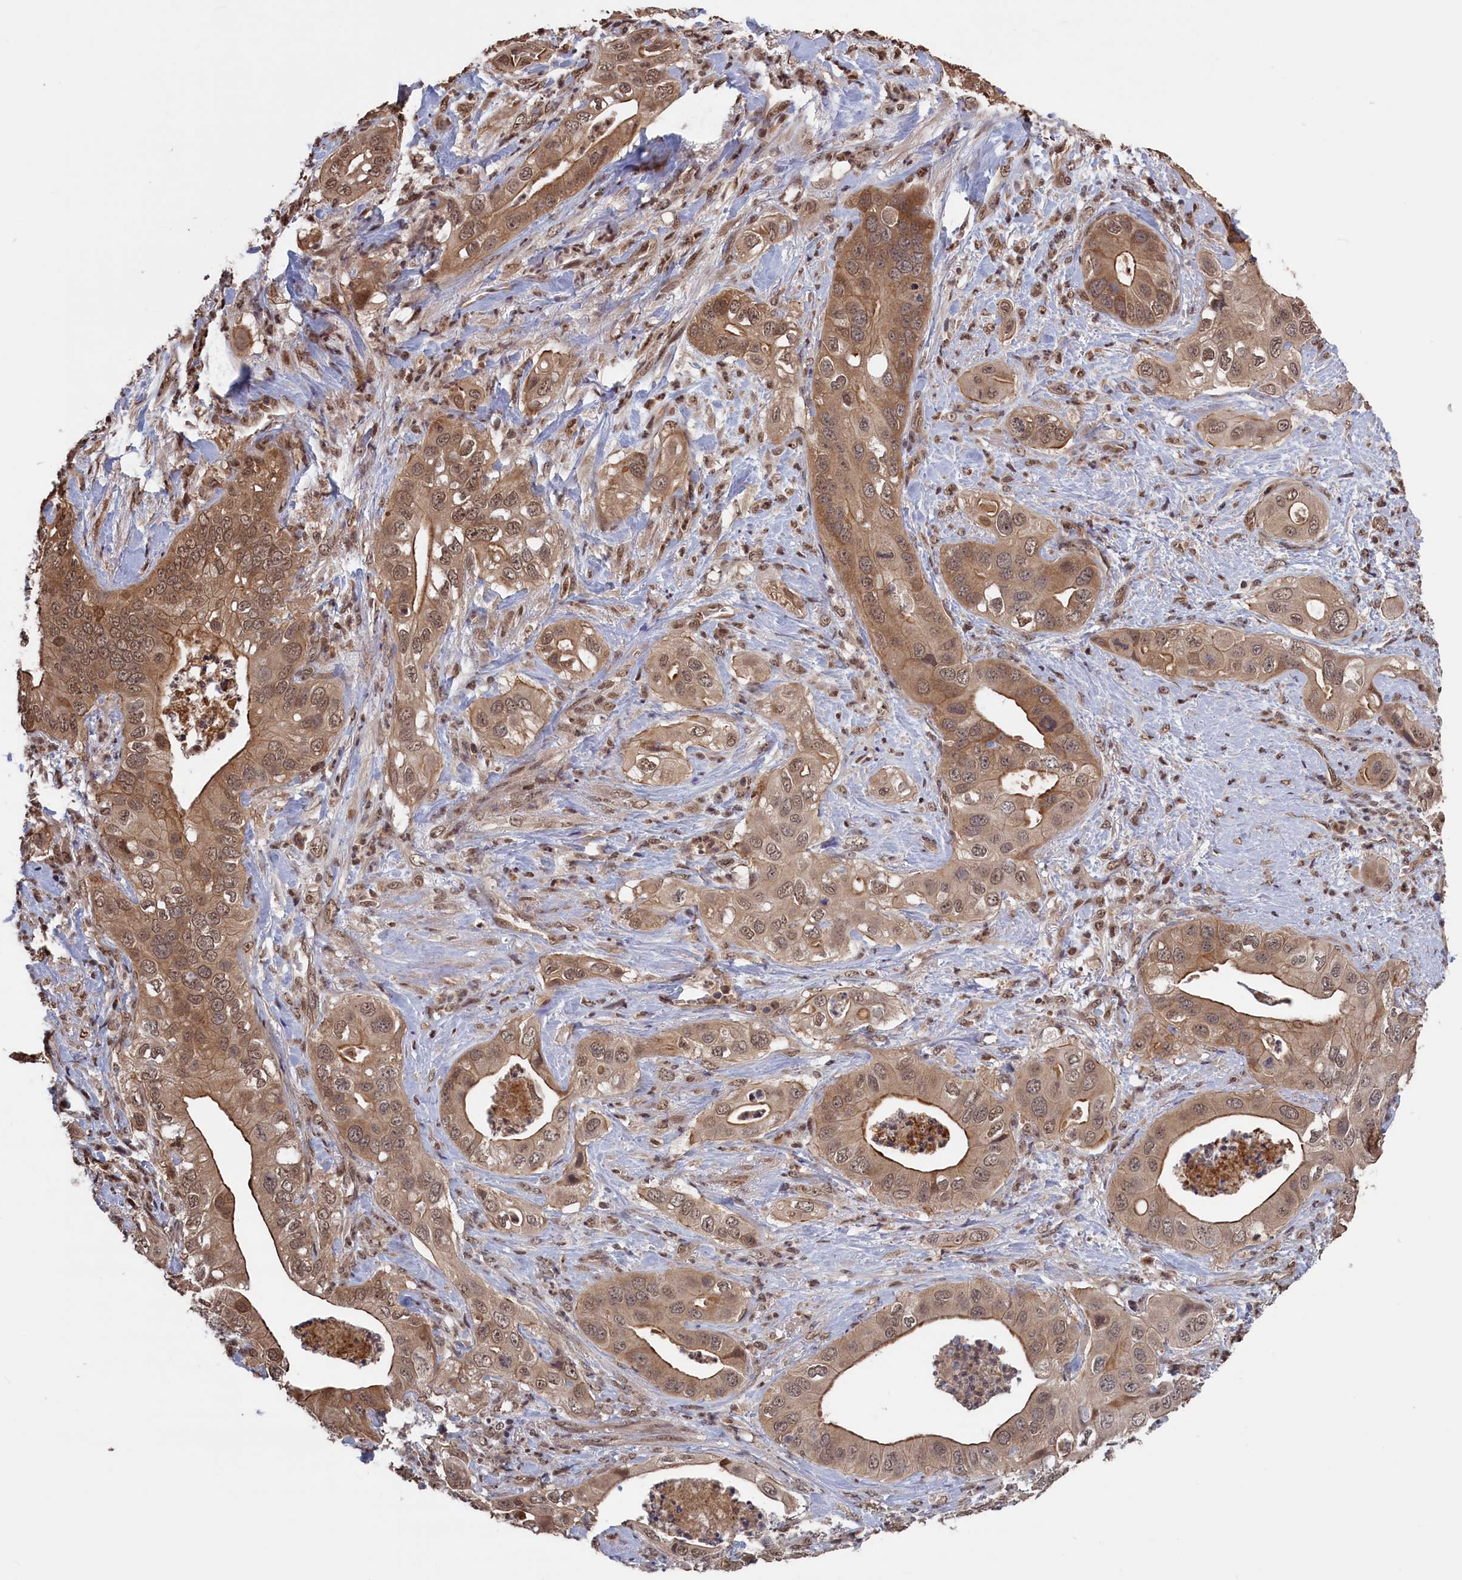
{"staining": {"intensity": "moderate", "quantity": ">75%", "location": "cytoplasmic/membranous,nuclear"}, "tissue": "pancreatic cancer", "cell_type": "Tumor cells", "image_type": "cancer", "snomed": [{"axis": "morphology", "description": "Adenocarcinoma, NOS"}, {"axis": "topography", "description": "Pancreas"}], "caption": "Immunohistochemical staining of pancreatic cancer demonstrates medium levels of moderate cytoplasmic/membranous and nuclear expression in approximately >75% of tumor cells.", "gene": "PLP2", "patient": {"sex": "female", "age": 78}}